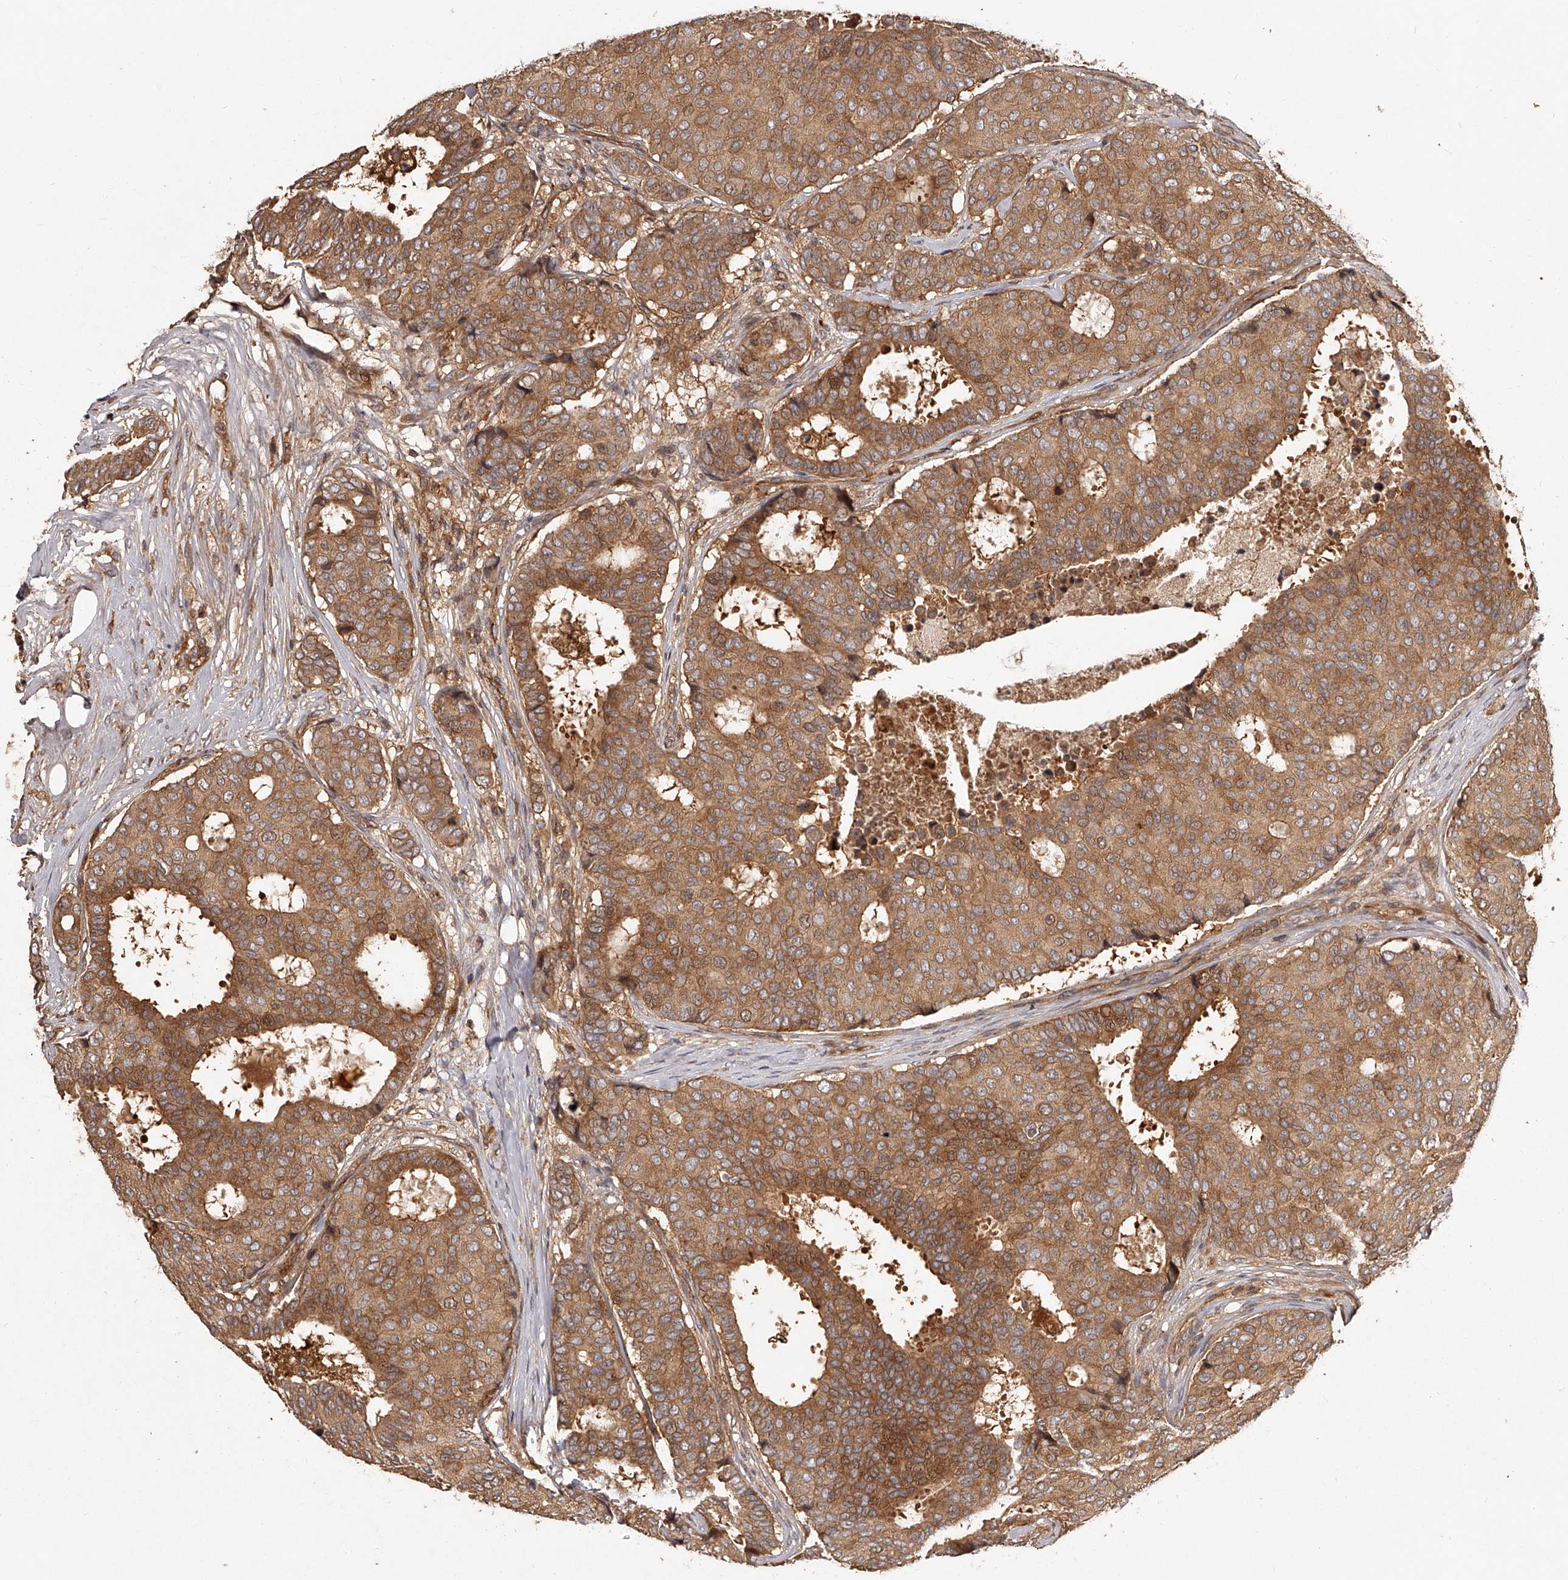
{"staining": {"intensity": "moderate", "quantity": ">75%", "location": "cytoplasmic/membranous"}, "tissue": "breast cancer", "cell_type": "Tumor cells", "image_type": "cancer", "snomed": [{"axis": "morphology", "description": "Duct carcinoma"}, {"axis": "topography", "description": "Breast"}], "caption": "Immunohistochemical staining of human breast infiltrating ductal carcinoma exhibits moderate cytoplasmic/membranous protein expression in about >75% of tumor cells.", "gene": "CRYZL1", "patient": {"sex": "female", "age": 75}}